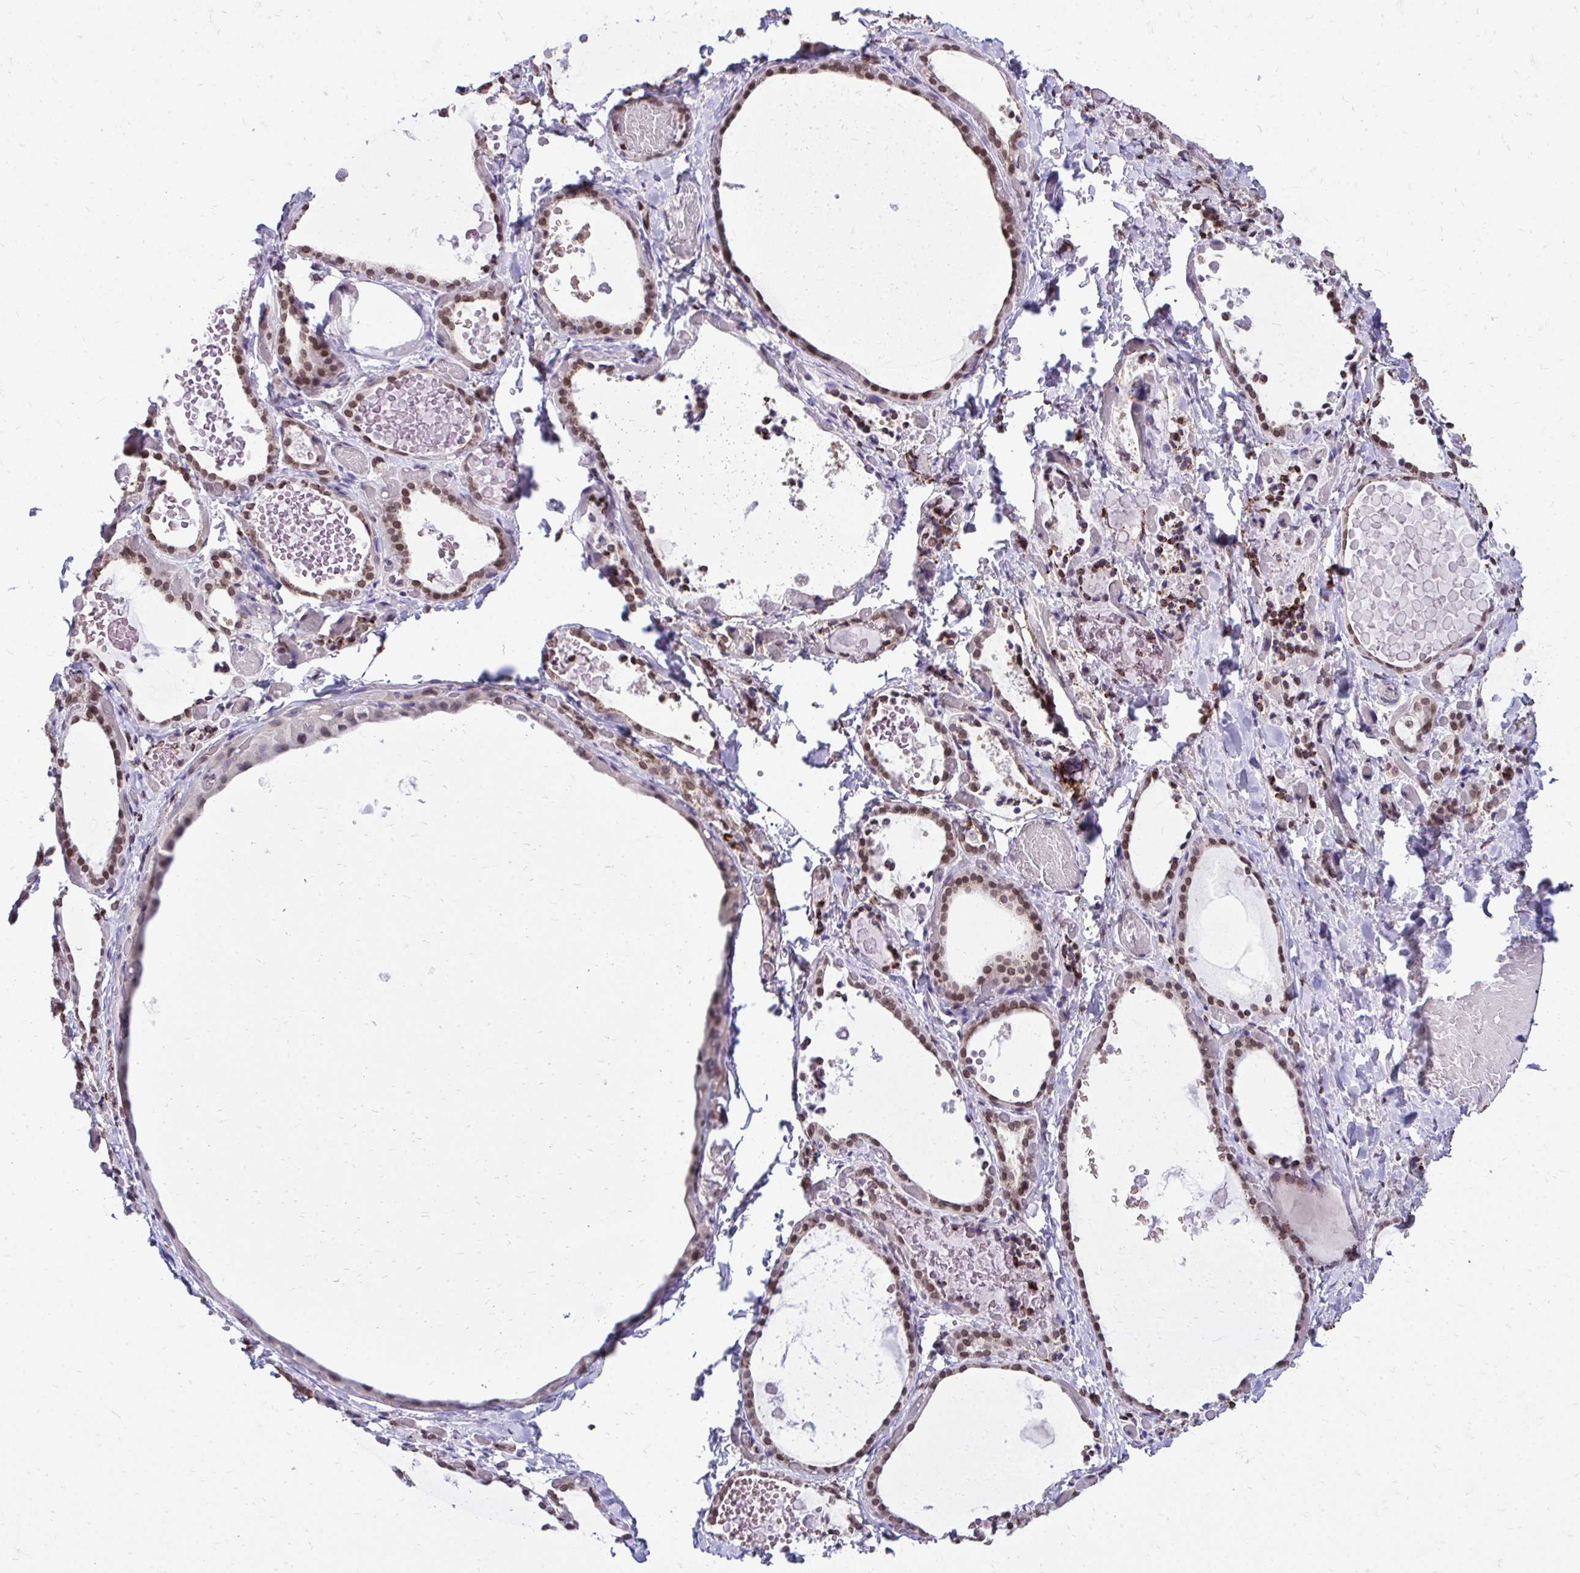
{"staining": {"intensity": "moderate", "quantity": ">75%", "location": "nuclear"}, "tissue": "thyroid gland", "cell_type": "Glandular cells", "image_type": "normal", "snomed": [{"axis": "morphology", "description": "Normal tissue, NOS"}, {"axis": "topography", "description": "Thyroid gland"}], "caption": "A high-resolution micrograph shows IHC staining of unremarkable thyroid gland, which exhibits moderate nuclear positivity in approximately >75% of glandular cells.", "gene": "BANF1", "patient": {"sex": "female", "age": 56}}